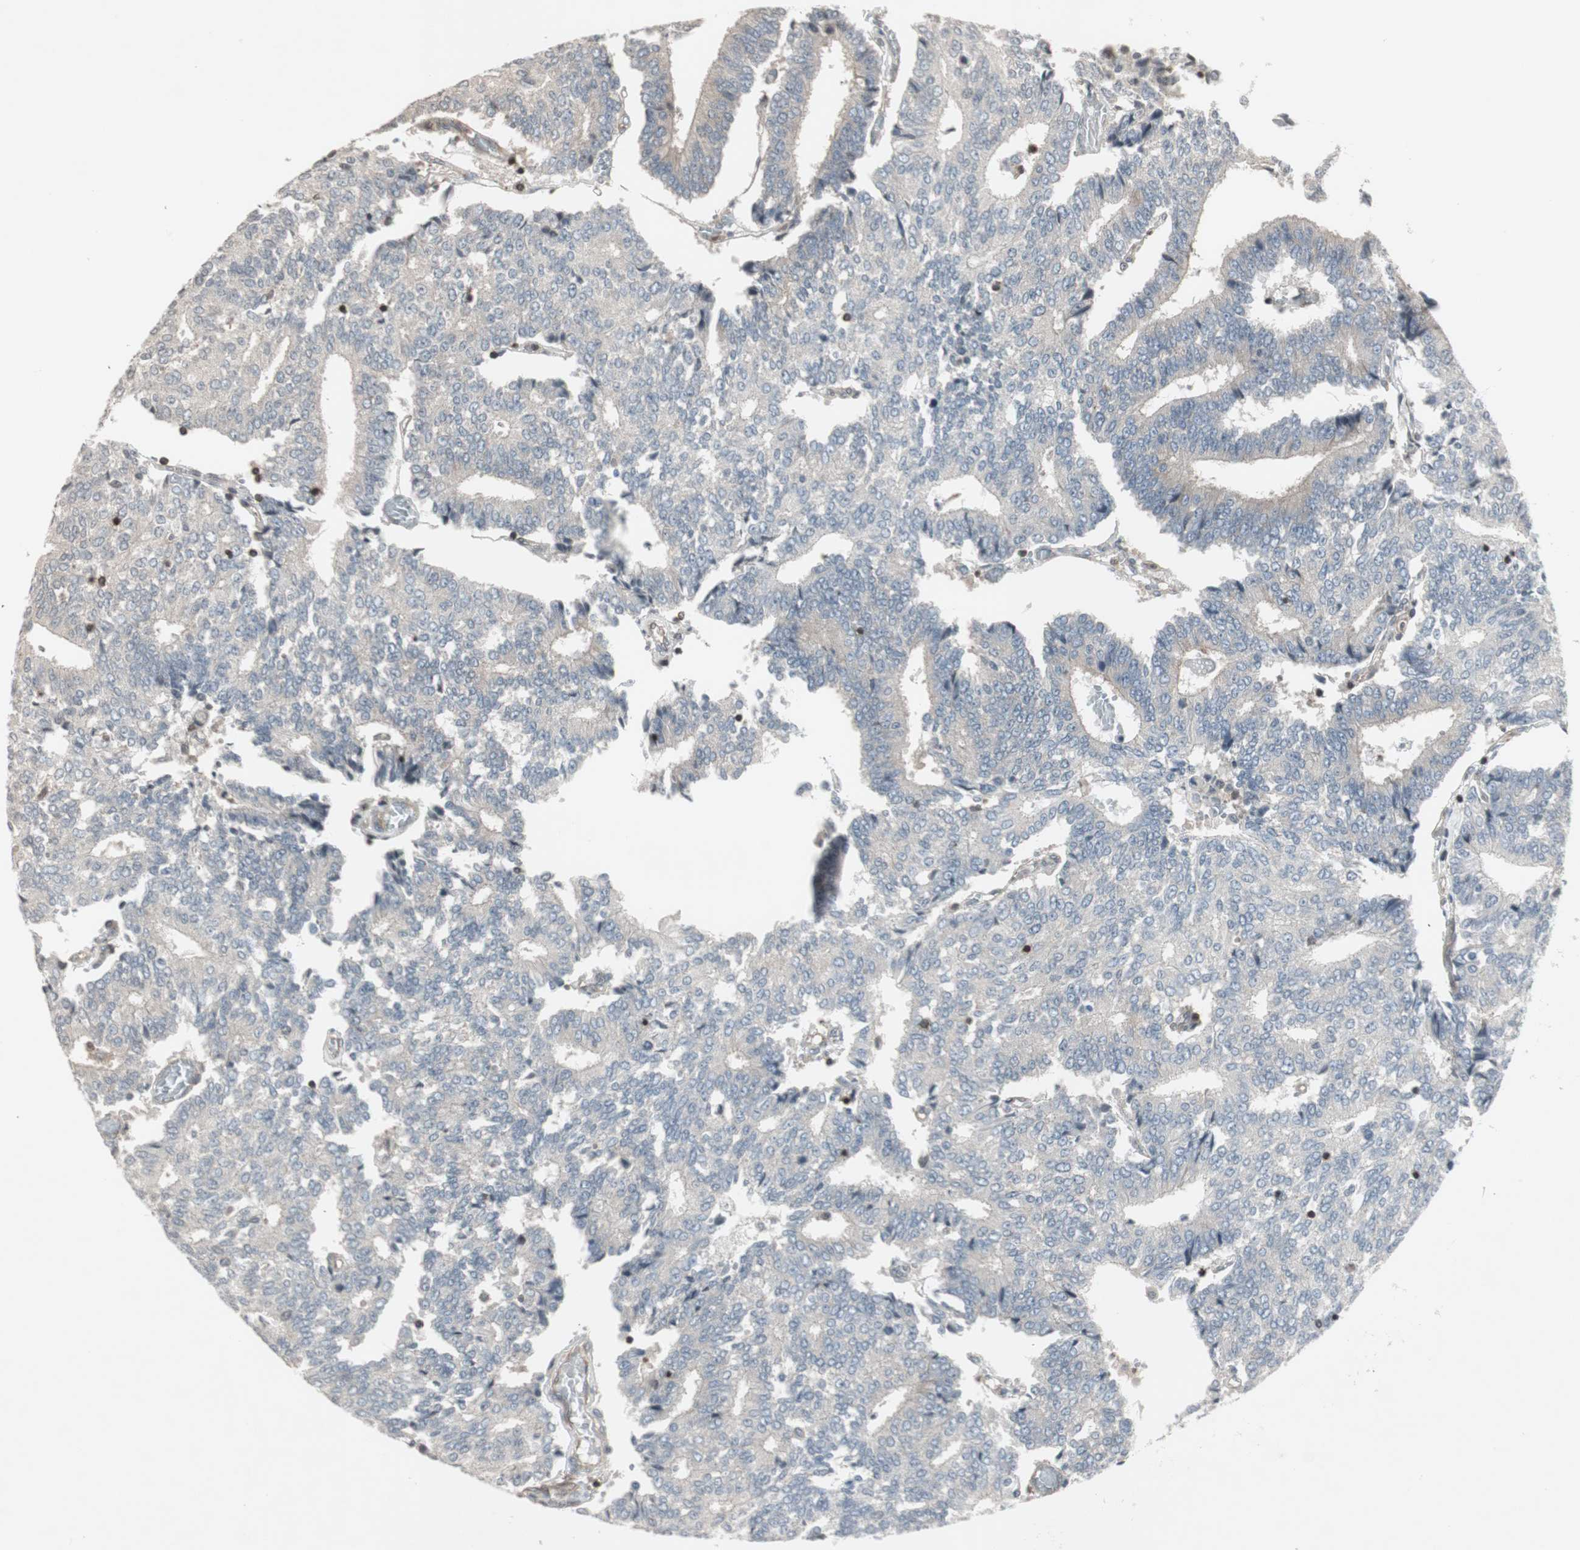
{"staining": {"intensity": "weak", "quantity": ">75%", "location": "cytoplasmic/membranous"}, "tissue": "prostate cancer", "cell_type": "Tumor cells", "image_type": "cancer", "snomed": [{"axis": "morphology", "description": "Adenocarcinoma, High grade"}, {"axis": "topography", "description": "Prostate"}], "caption": "An image of human adenocarcinoma (high-grade) (prostate) stained for a protein reveals weak cytoplasmic/membranous brown staining in tumor cells. (Stains: DAB (3,3'-diaminobenzidine) in brown, nuclei in blue, Microscopy: brightfield microscopy at high magnification).", "gene": "ARHGEF1", "patient": {"sex": "male", "age": 55}}